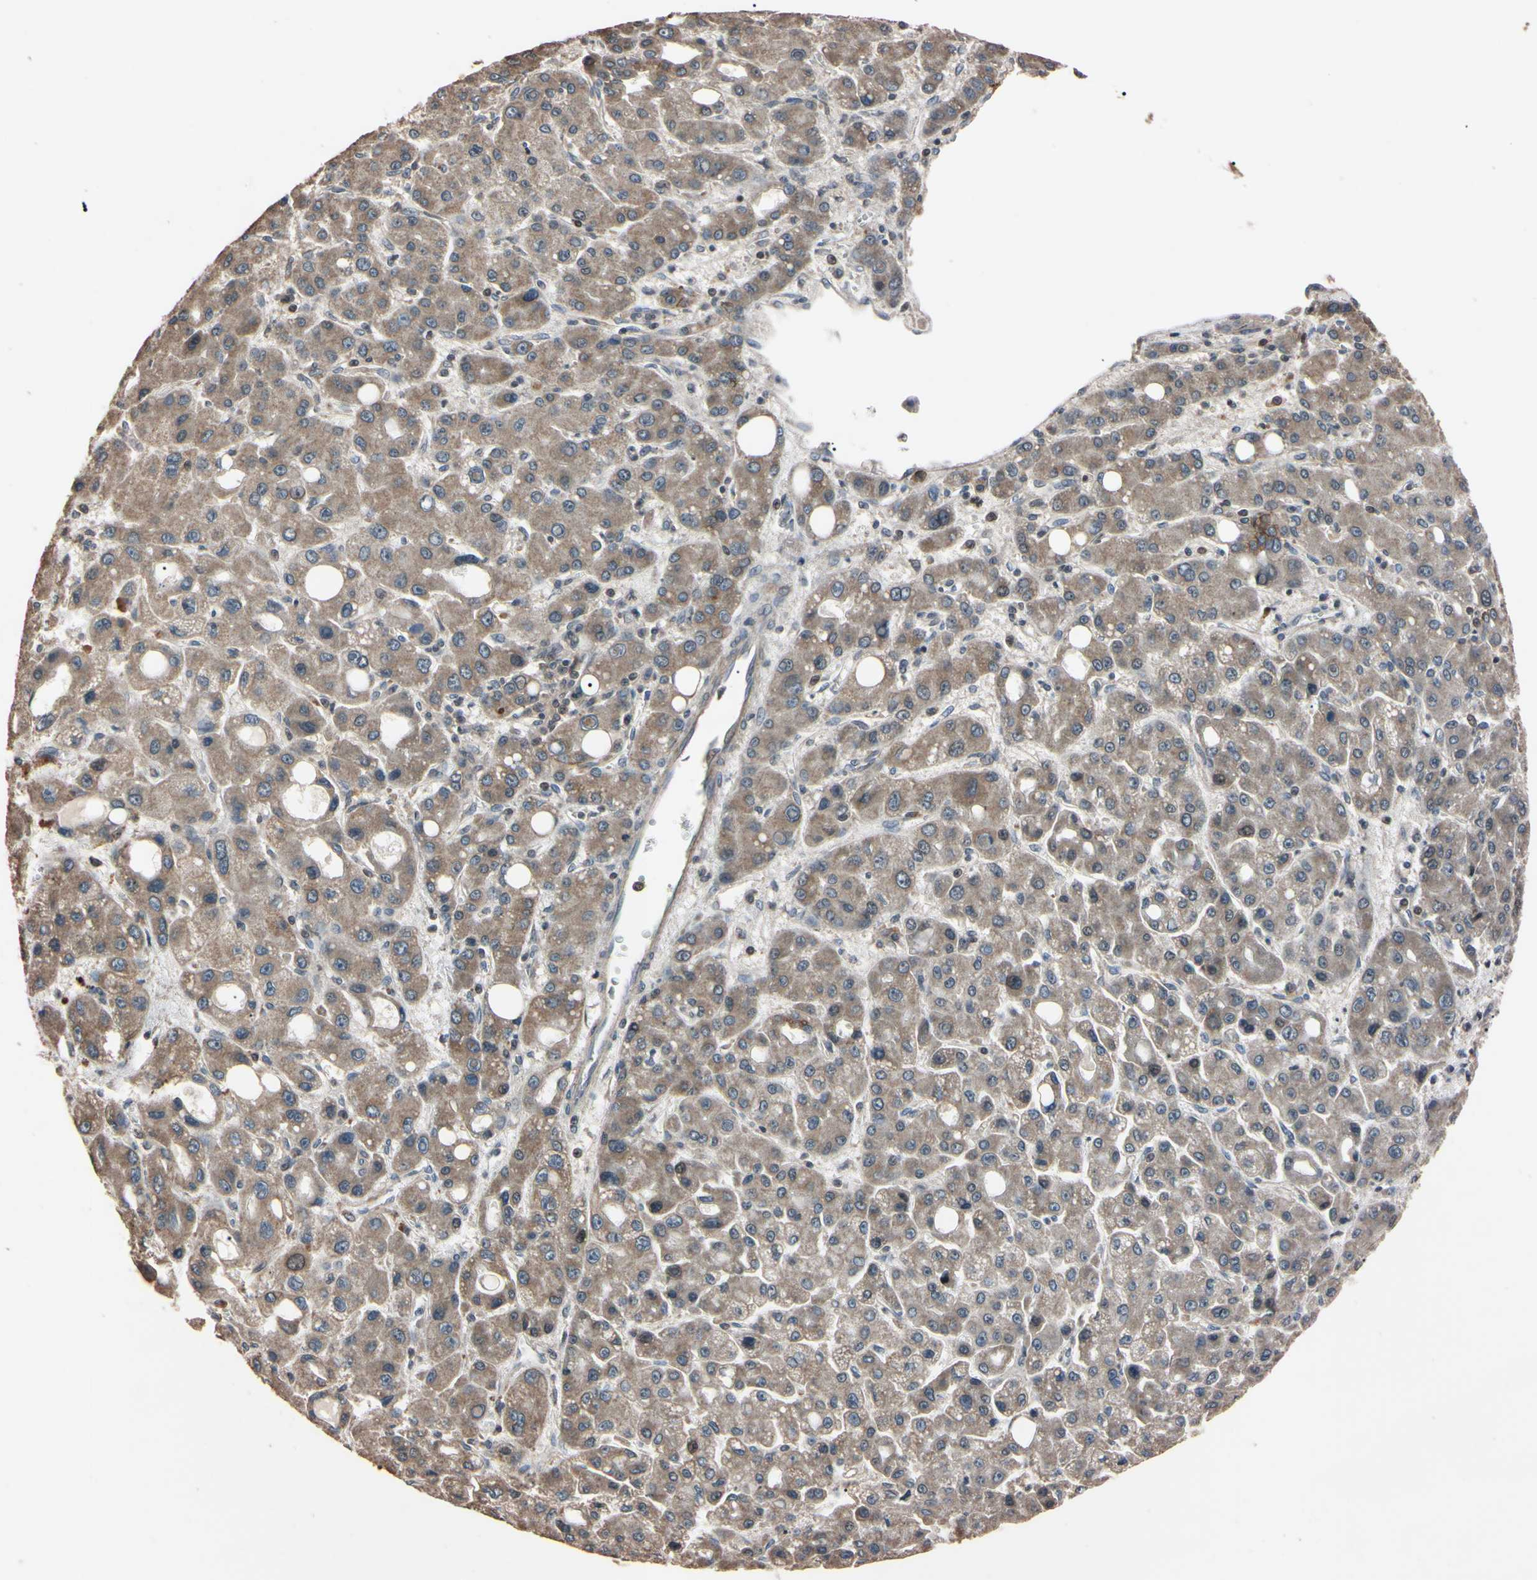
{"staining": {"intensity": "weak", "quantity": ">75%", "location": "cytoplasmic/membranous"}, "tissue": "liver cancer", "cell_type": "Tumor cells", "image_type": "cancer", "snomed": [{"axis": "morphology", "description": "Carcinoma, Hepatocellular, NOS"}, {"axis": "topography", "description": "Liver"}], "caption": "About >75% of tumor cells in human liver cancer demonstrate weak cytoplasmic/membranous protein expression as visualized by brown immunohistochemical staining.", "gene": "TNFRSF1A", "patient": {"sex": "male", "age": 55}}